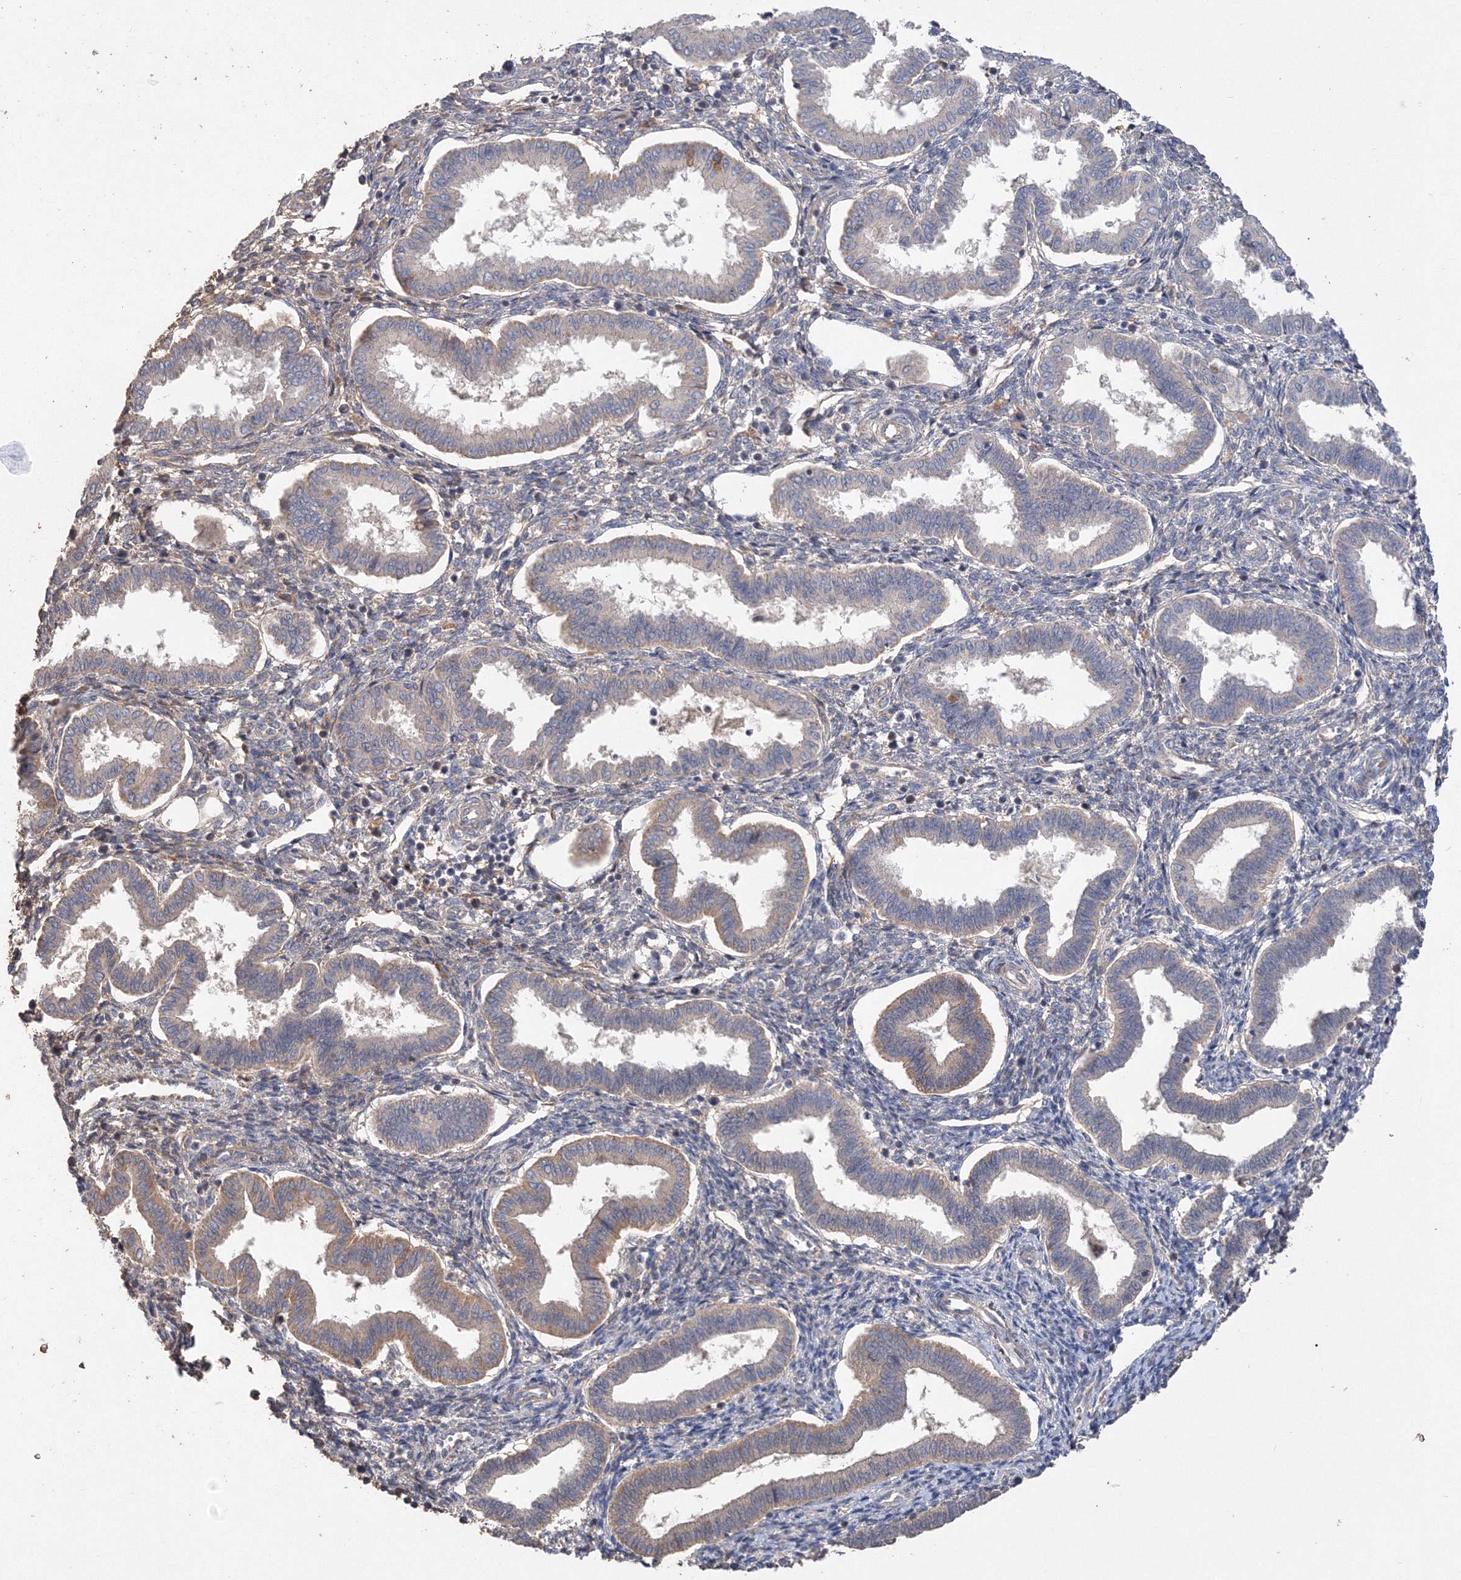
{"staining": {"intensity": "moderate", "quantity": "<25%", "location": "cytoplasmic/membranous"}, "tissue": "endometrium", "cell_type": "Cells in endometrial stroma", "image_type": "normal", "snomed": [{"axis": "morphology", "description": "Normal tissue, NOS"}, {"axis": "topography", "description": "Endometrium"}], "caption": "An immunohistochemistry (IHC) photomicrograph of unremarkable tissue is shown. Protein staining in brown highlights moderate cytoplasmic/membranous positivity in endometrium within cells in endometrial stroma.", "gene": "GRINA", "patient": {"sex": "female", "age": 24}}